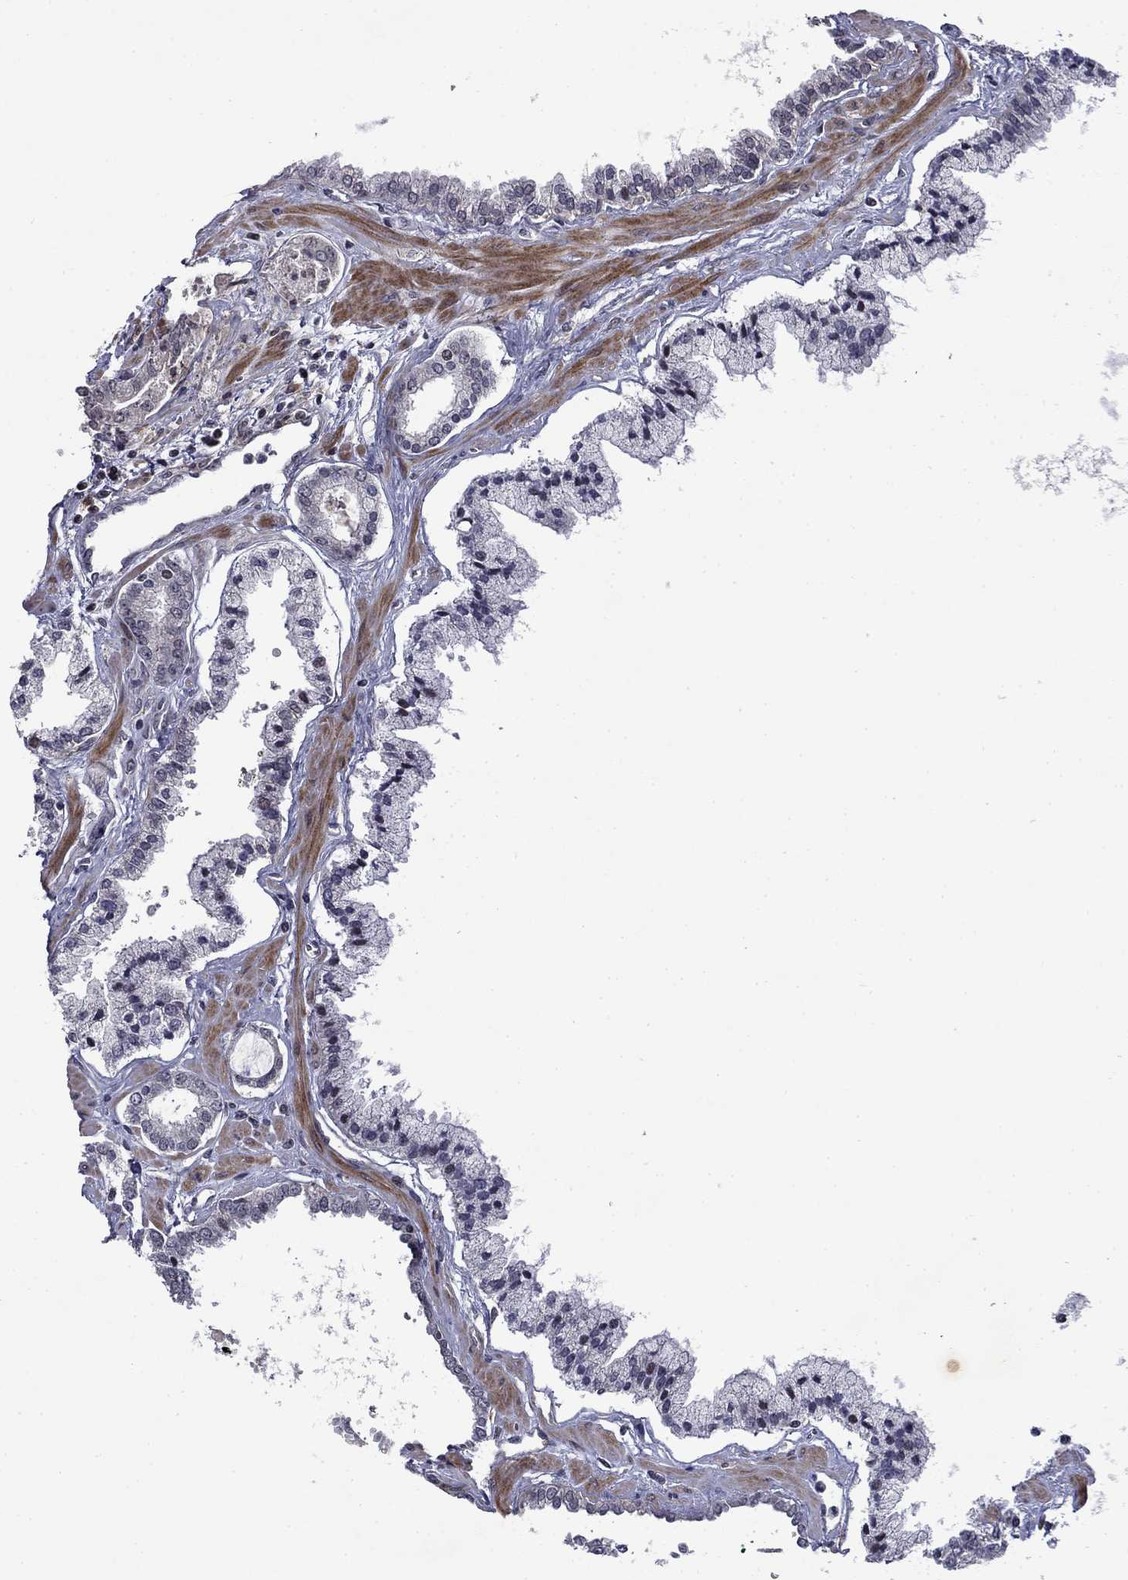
{"staining": {"intensity": "negative", "quantity": "none", "location": "none"}, "tissue": "prostate cancer", "cell_type": "Tumor cells", "image_type": "cancer", "snomed": [{"axis": "morphology", "description": "Adenocarcinoma, NOS"}, {"axis": "topography", "description": "Prostate"}], "caption": "This is an immunohistochemistry (IHC) histopathology image of human adenocarcinoma (prostate). There is no staining in tumor cells.", "gene": "B3GAT1", "patient": {"sex": "male", "age": 63}}